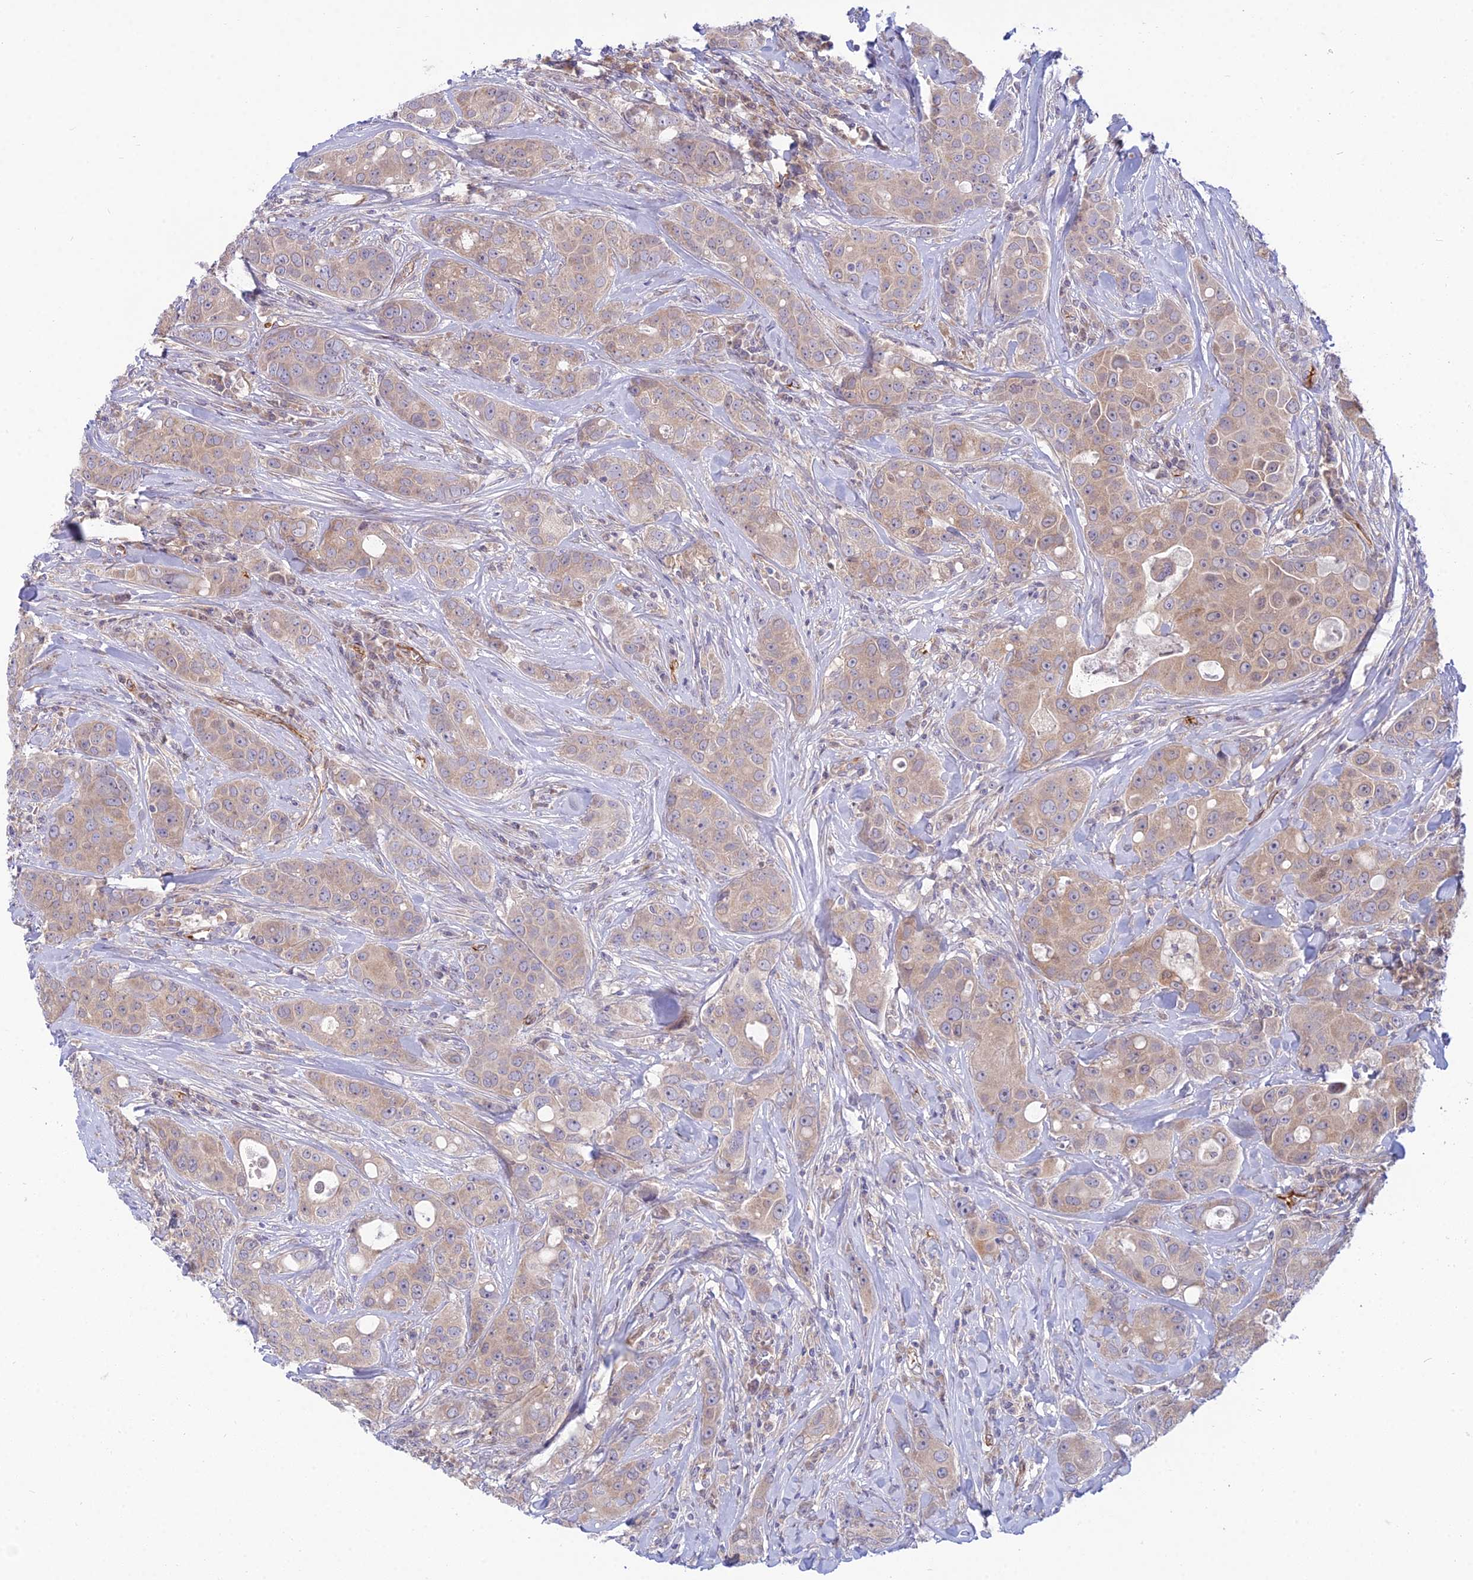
{"staining": {"intensity": "weak", "quantity": ">75%", "location": "cytoplasmic/membranous"}, "tissue": "breast cancer", "cell_type": "Tumor cells", "image_type": "cancer", "snomed": [{"axis": "morphology", "description": "Duct carcinoma"}, {"axis": "topography", "description": "Breast"}], "caption": "Weak cytoplasmic/membranous positivity for a protein is present in about >75% of tumor cells of breast cancer using immunohistochemistry.", "gene": "DUS2", "patient": {"sex": "female", "age": 43}}